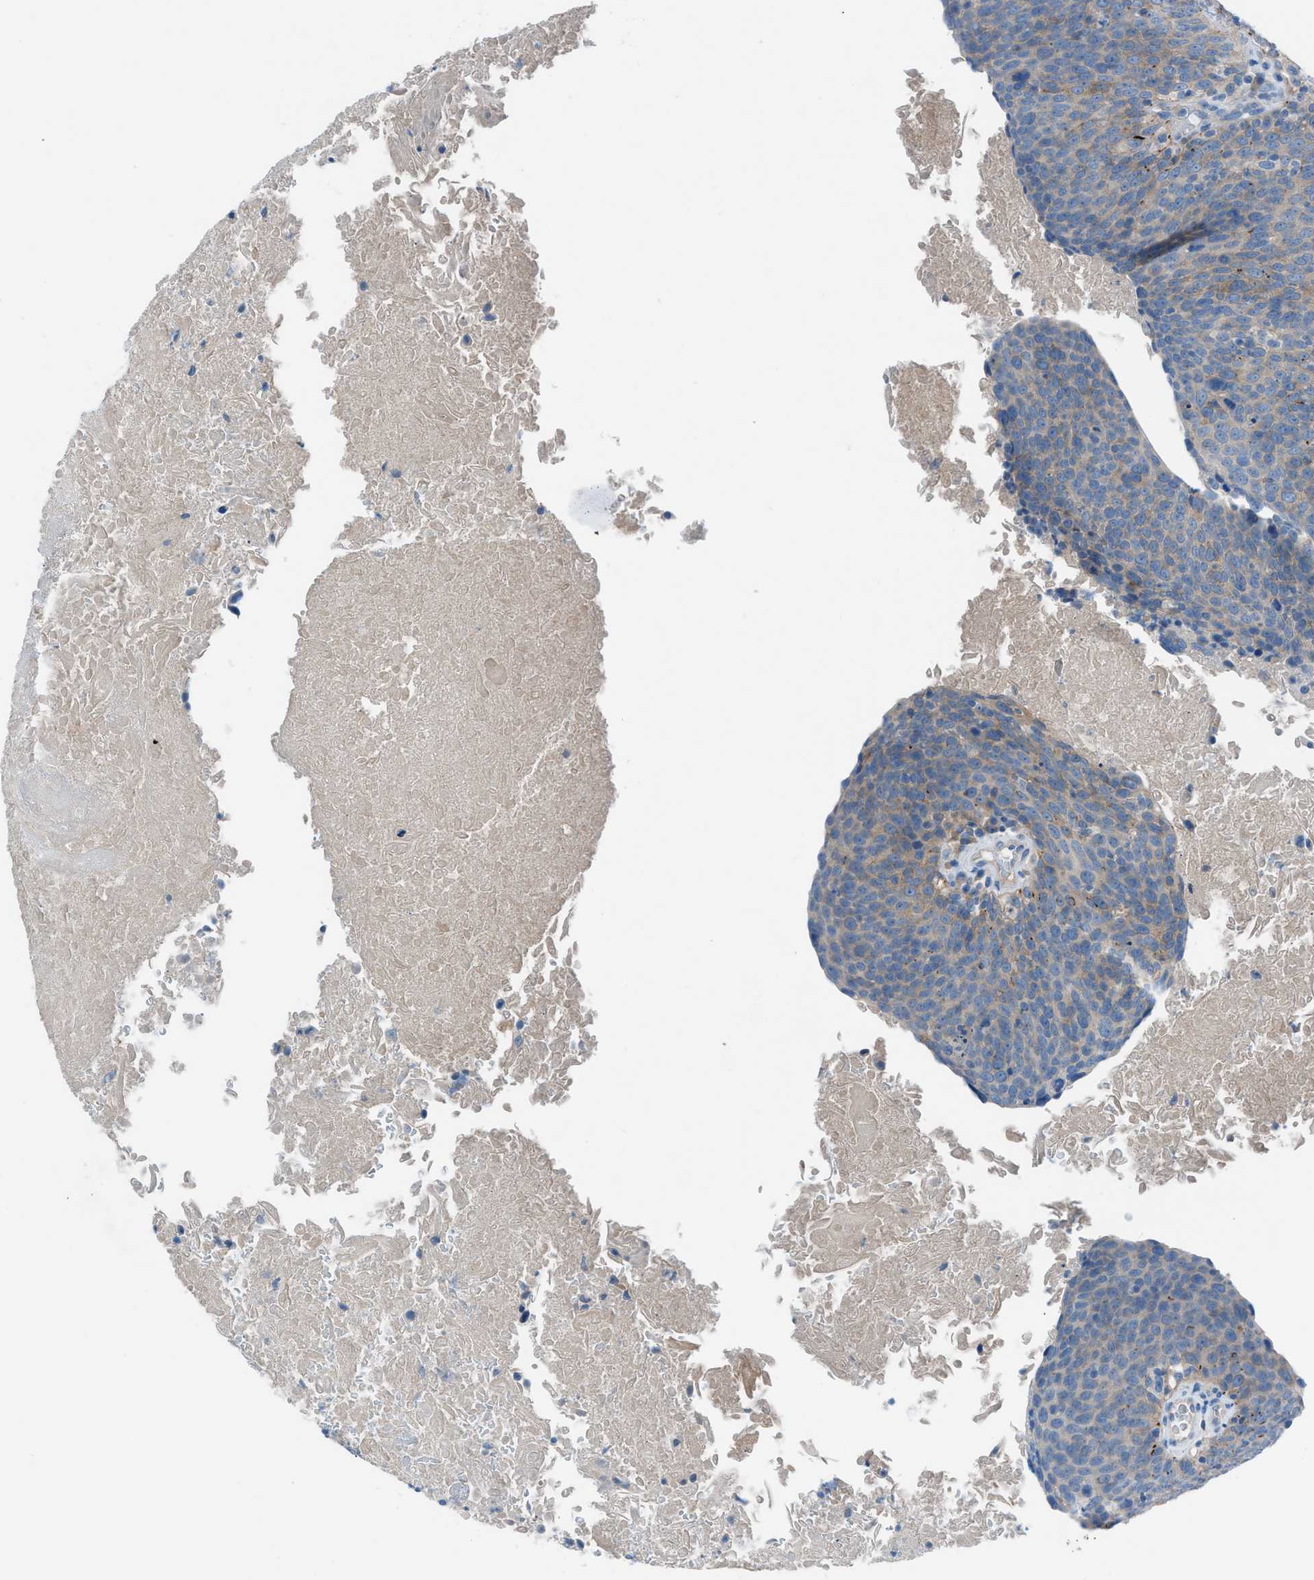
{"staining": {"intensity": "weak", "quantity": "<25%", "location": "cytoplasmic/membranous"}, "tissue": "head and neck cancer", "cell_type": "Tumor cells", "image_type": "cancer", "snomed": [{"axis": "morphology", "description": "Squamous cell carcinoma, NOS"}, {"axis": "morphology", "description": "Squamous cell carcinoma, metastatic, NOS"}, {"axis": "topography", "description": "Lymph node"}, {"axis": "topography", "description": "Head-Neck"}], "caption": "The immunohistochemistry image has no significant expression in tumor cells of squamous cell carcinoma (head and neck) tissue.", "gene": "C5AR2", "patient": {"sex": "male", "age": 62}}